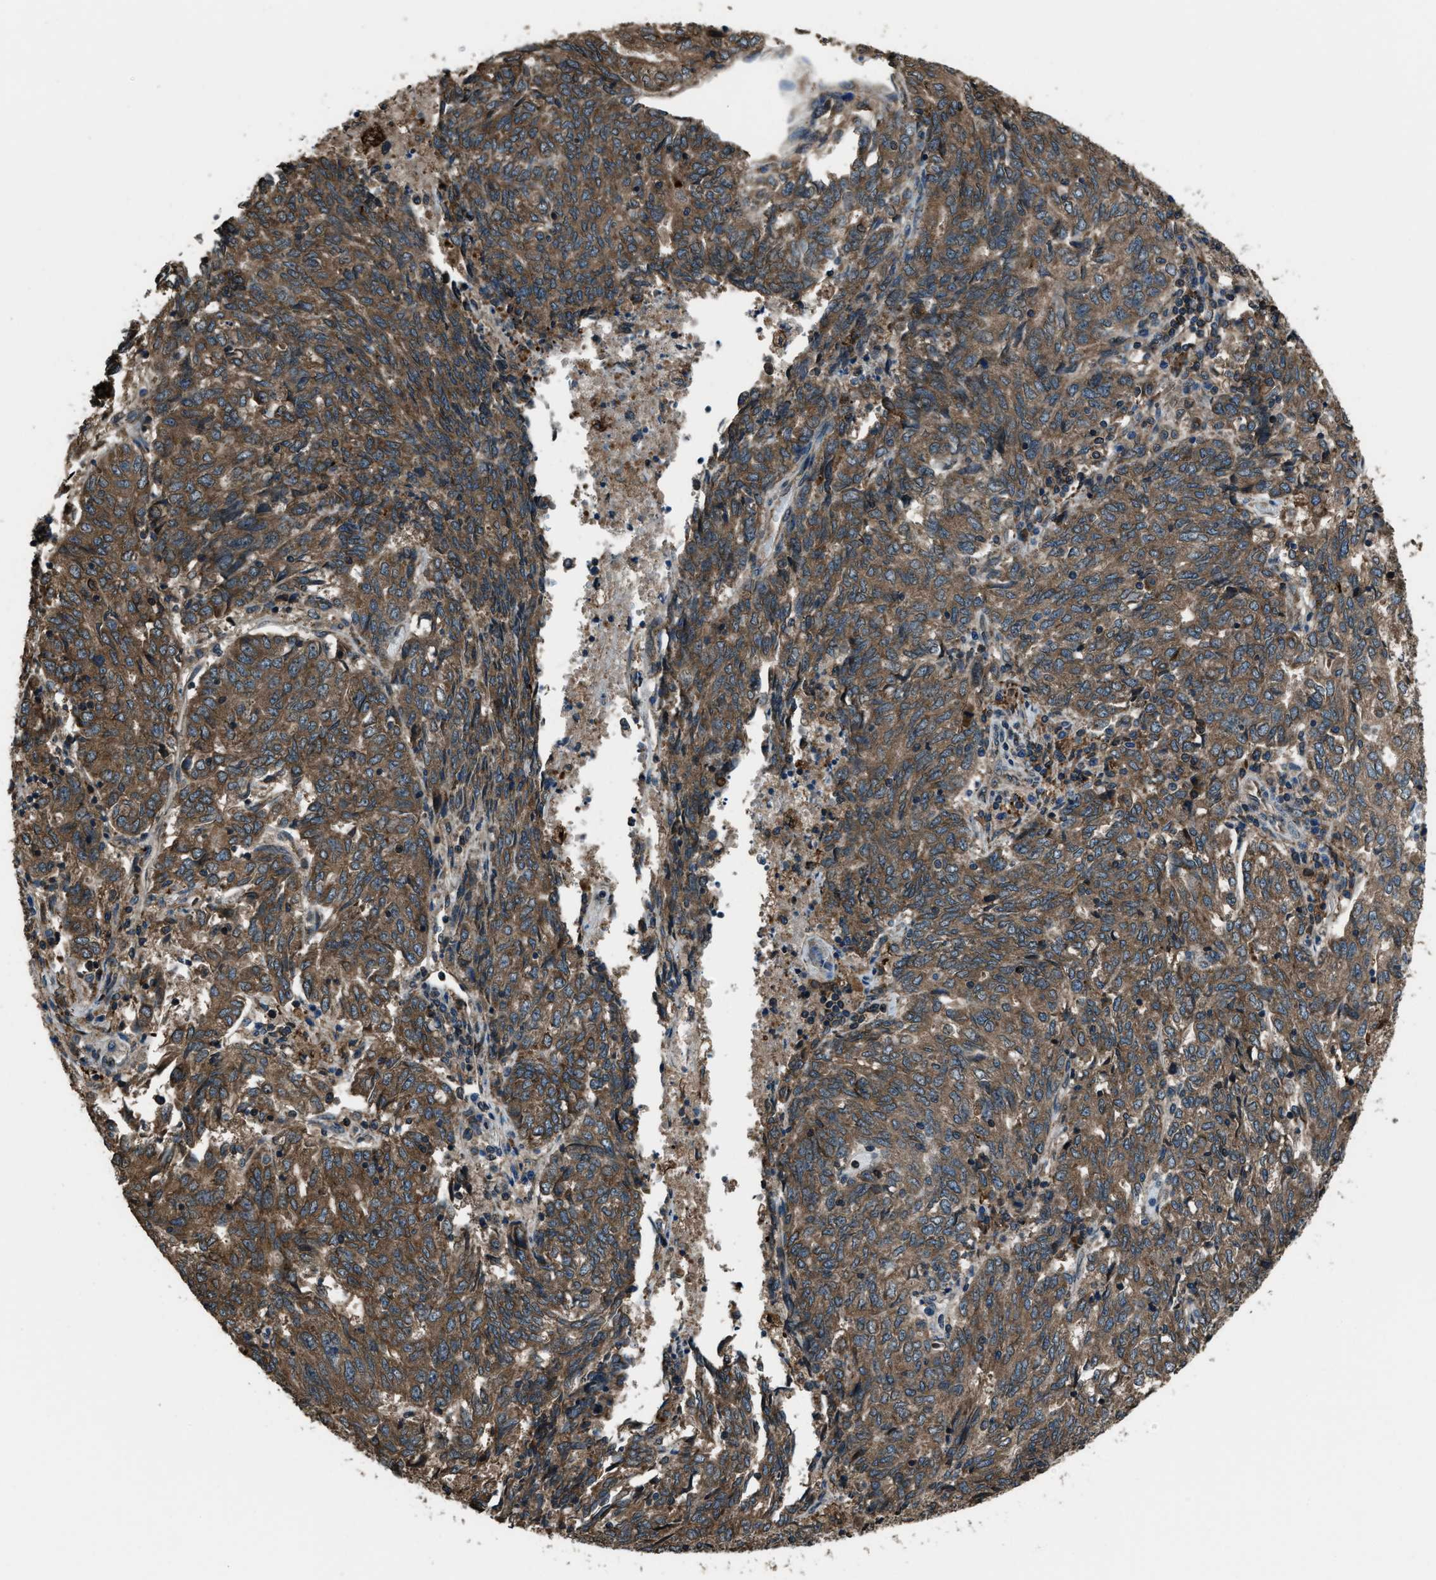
{"staining": {"intensity": "moderate", "quantity": ">75%", "location": "cytoplasmic/membranous"}, "tissue": "endometrial cancer", "cell_type": "Tumor cells", "image_type": "cancer", "snomed": [{"axis": "morphology", "description": "Adenocarcinoma, NOS"}, {"axis": "topography", "description": "Endometrium"}], "caption": "Human endometrial adenocarcinoma stained for a protein (brown) demonstrates moderate cytoplasmic/membranous positive positivity in approximately >75% of tumor cells.", "gene": "TRIM4", "patient": {"sex": "female", "age": 80}}